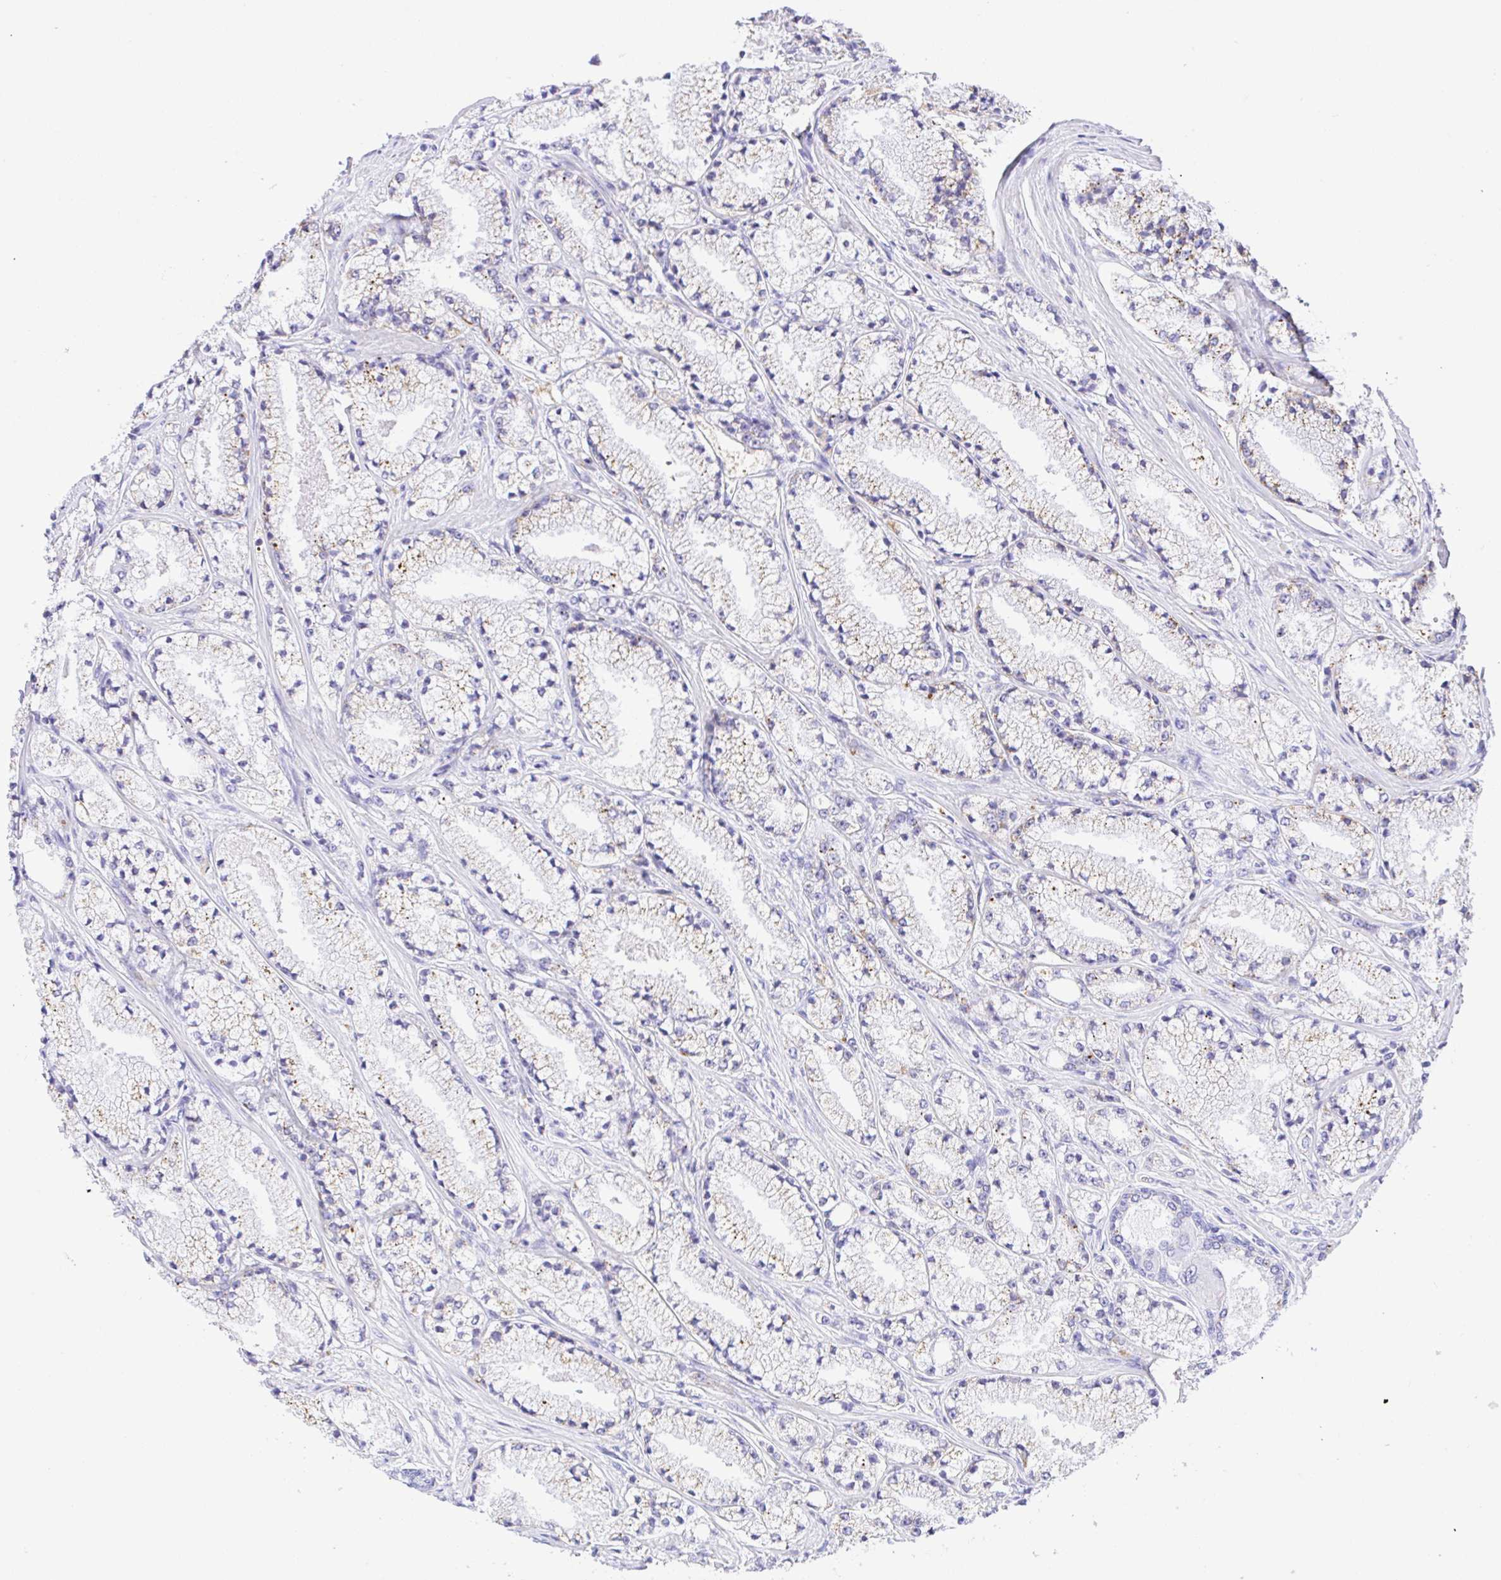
{"staining": {"intensity": "weak", "quantity": ">75%", "location": "cytoplasmic/membranous"}, "tissue": "prostate cancer", "cell_type": "Tumor cells", "image_type": "cancer", "snomed": [{"axis": "morphology", "description": "Adenocarcinoma, High grade"}, {"axis": "topography", "description": "Prostate"}], "caption": "DAB (3,3'-diaminobenzidine) immunohistochemical staining of prostate cancer (adenocarcinoma (high-grade)) displays weak cytoplasmic/membranous protein positivity in about >75% of tumor cells. (IHC, brightfield microscopy, high magnification).", "gene": "SELENOV", "patient": {"sex": "male", "age": 63}}